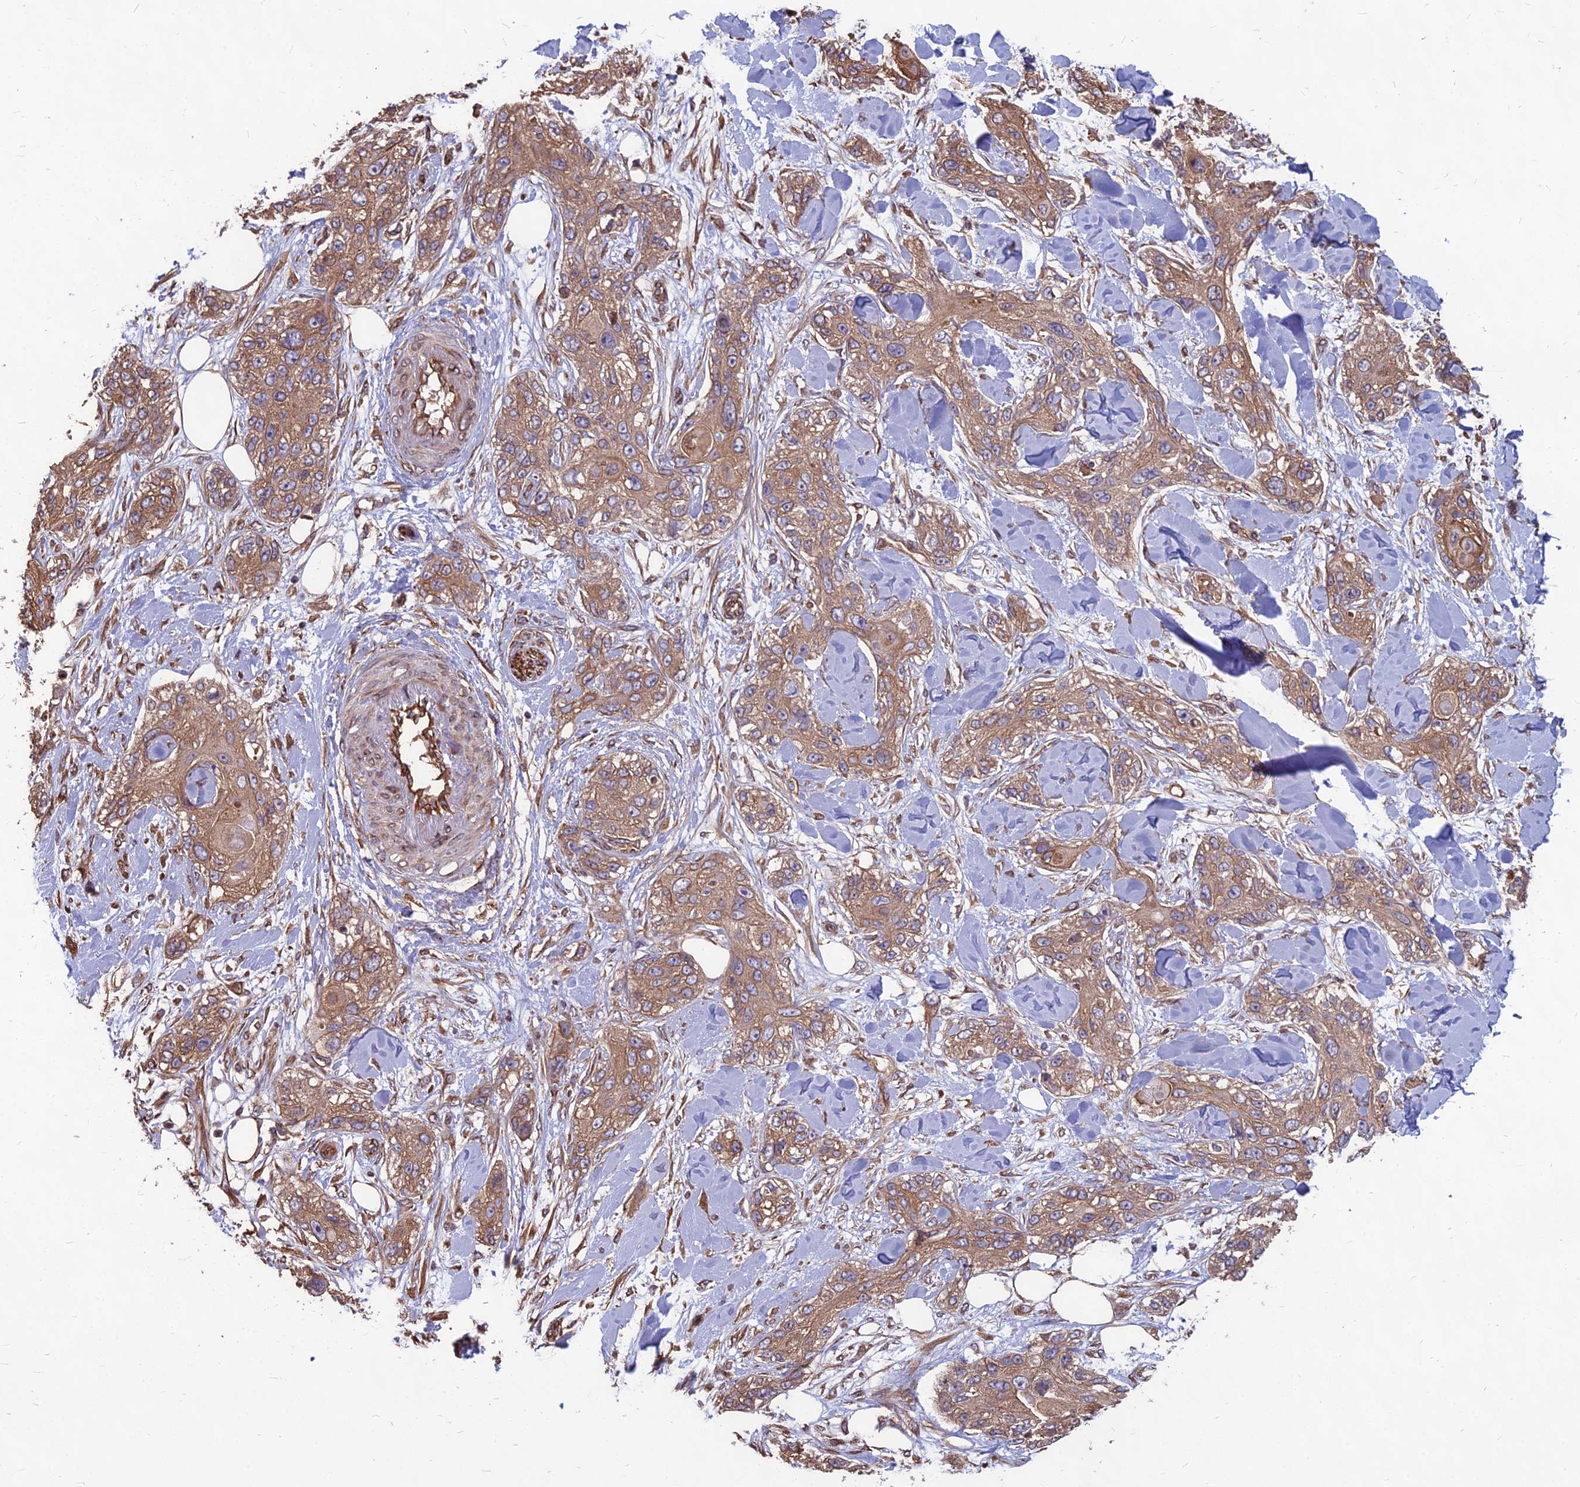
{"staining": {"intensity": "moderate", "quantity": ">75%", "location": "cytoplasmic/membranous"}, "tissue": "skin cancer", "cell_type": "Tumor cells", "image_type": "cancer", "snomed": [{"axis": "morphology", "description": "Normal tissue, NOS"}, {"axis": "morphology", "description": "Squamous cell carcinoma, NOS"}, {"axis": "topography", "description": "Skin"}], "caption": "Protein analysis of skin cancer tissue displays moderate cytoplasmic/membranous staining in approximately >75% of tumor cells. (Stains: DAB in brown, nuclei in blue, Microscopy: brightfield microscopy at high magnification).", "gene": "LSM6", "patient": {"sex": "male", "age": 72}}